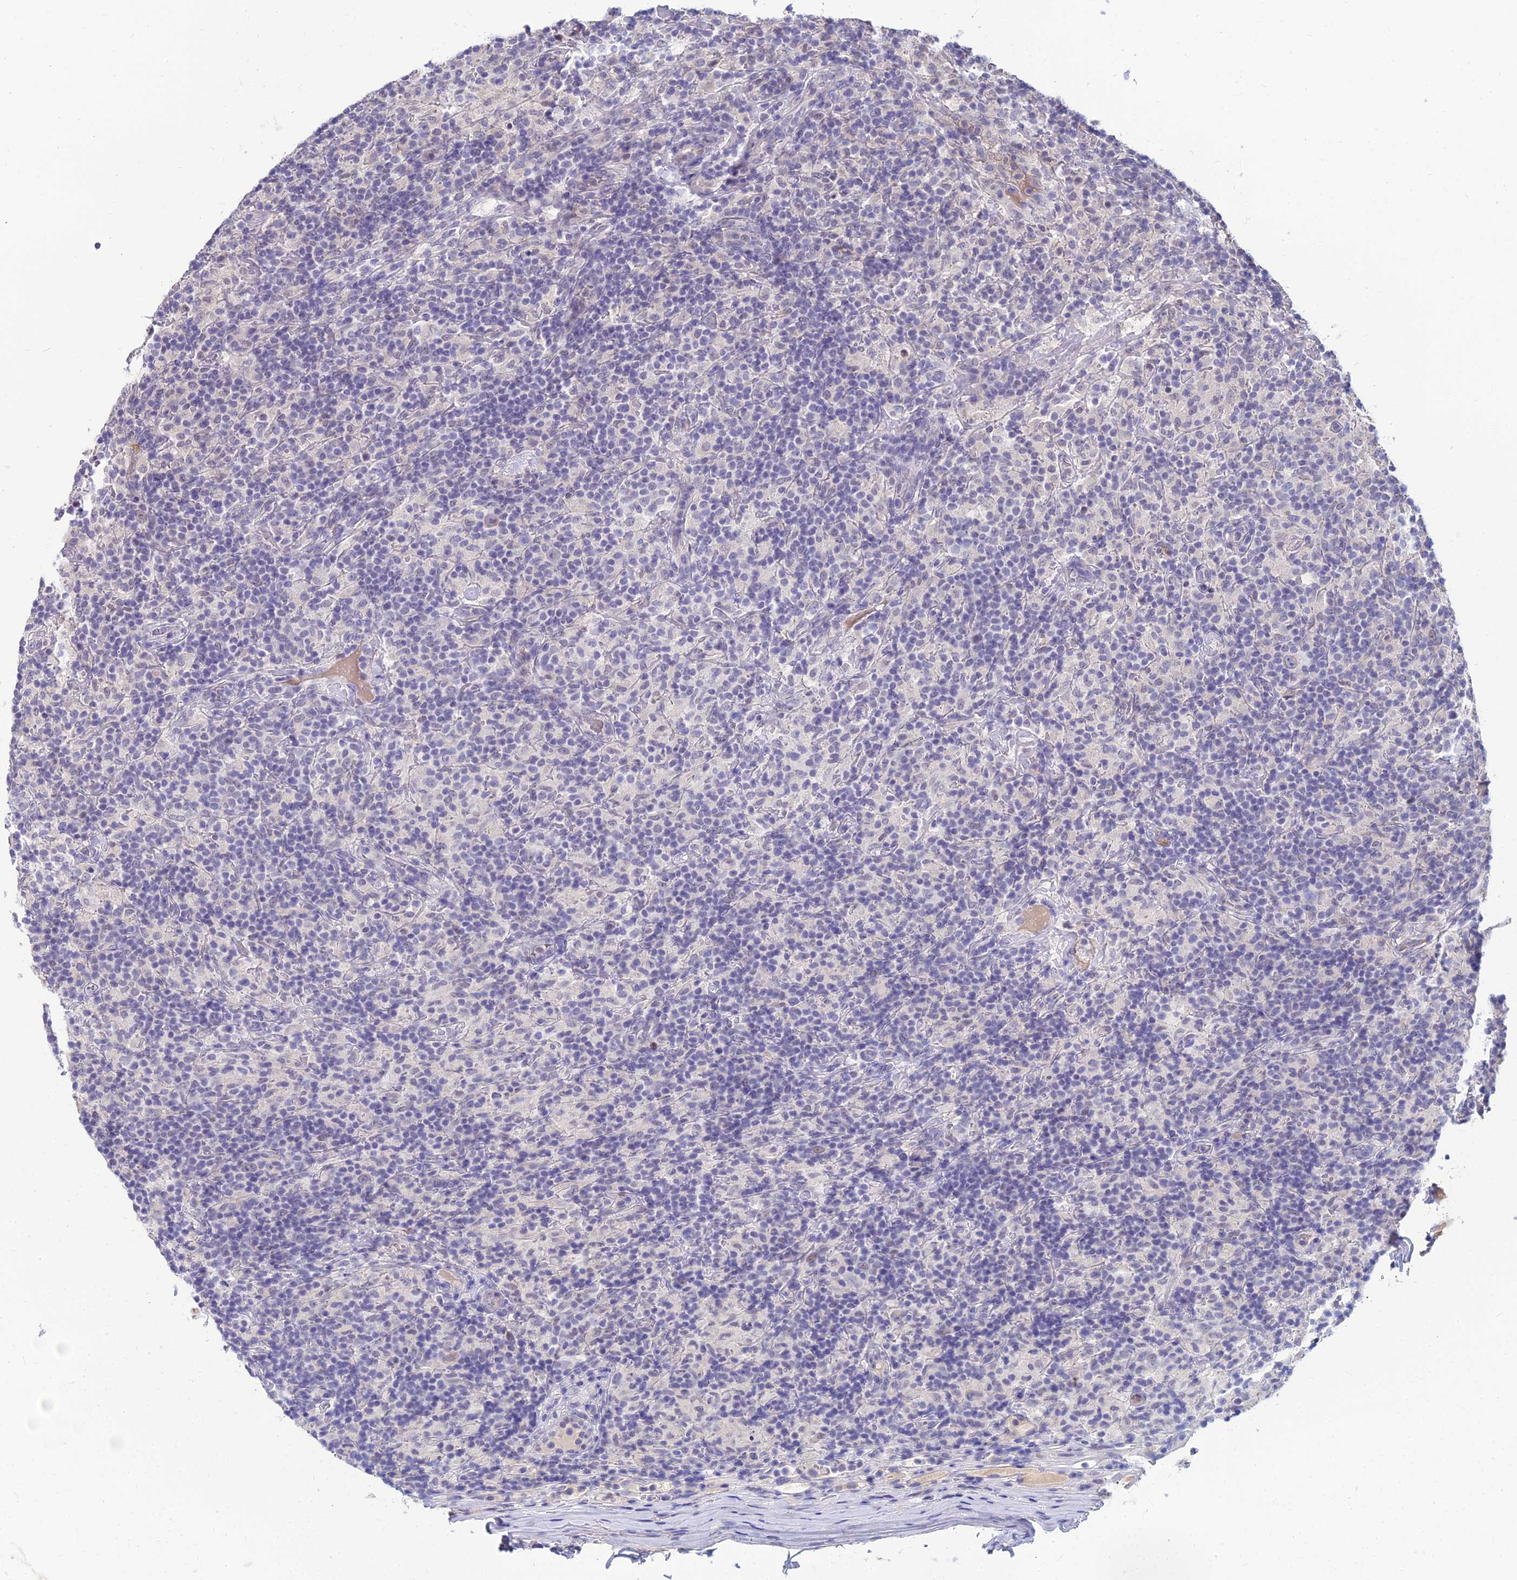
{"staining": {"intensity": "negative", "quantity": "none", "location": "none"}, "tissue": "lymphoma", "cell_type": "Tumor cells", "image_type": "cancer", "snomed": [{"axis": "morphology", "description": "Hodgkin's disease, NOS"}, {"axis": "topography", "description": "Lymph node"}], "caption": "IHC of human Hodgkin's disease displays no positivity in tumor cells.", "gene": "GOLGA6D", "patient": {"sex": "male", "age": 70}}